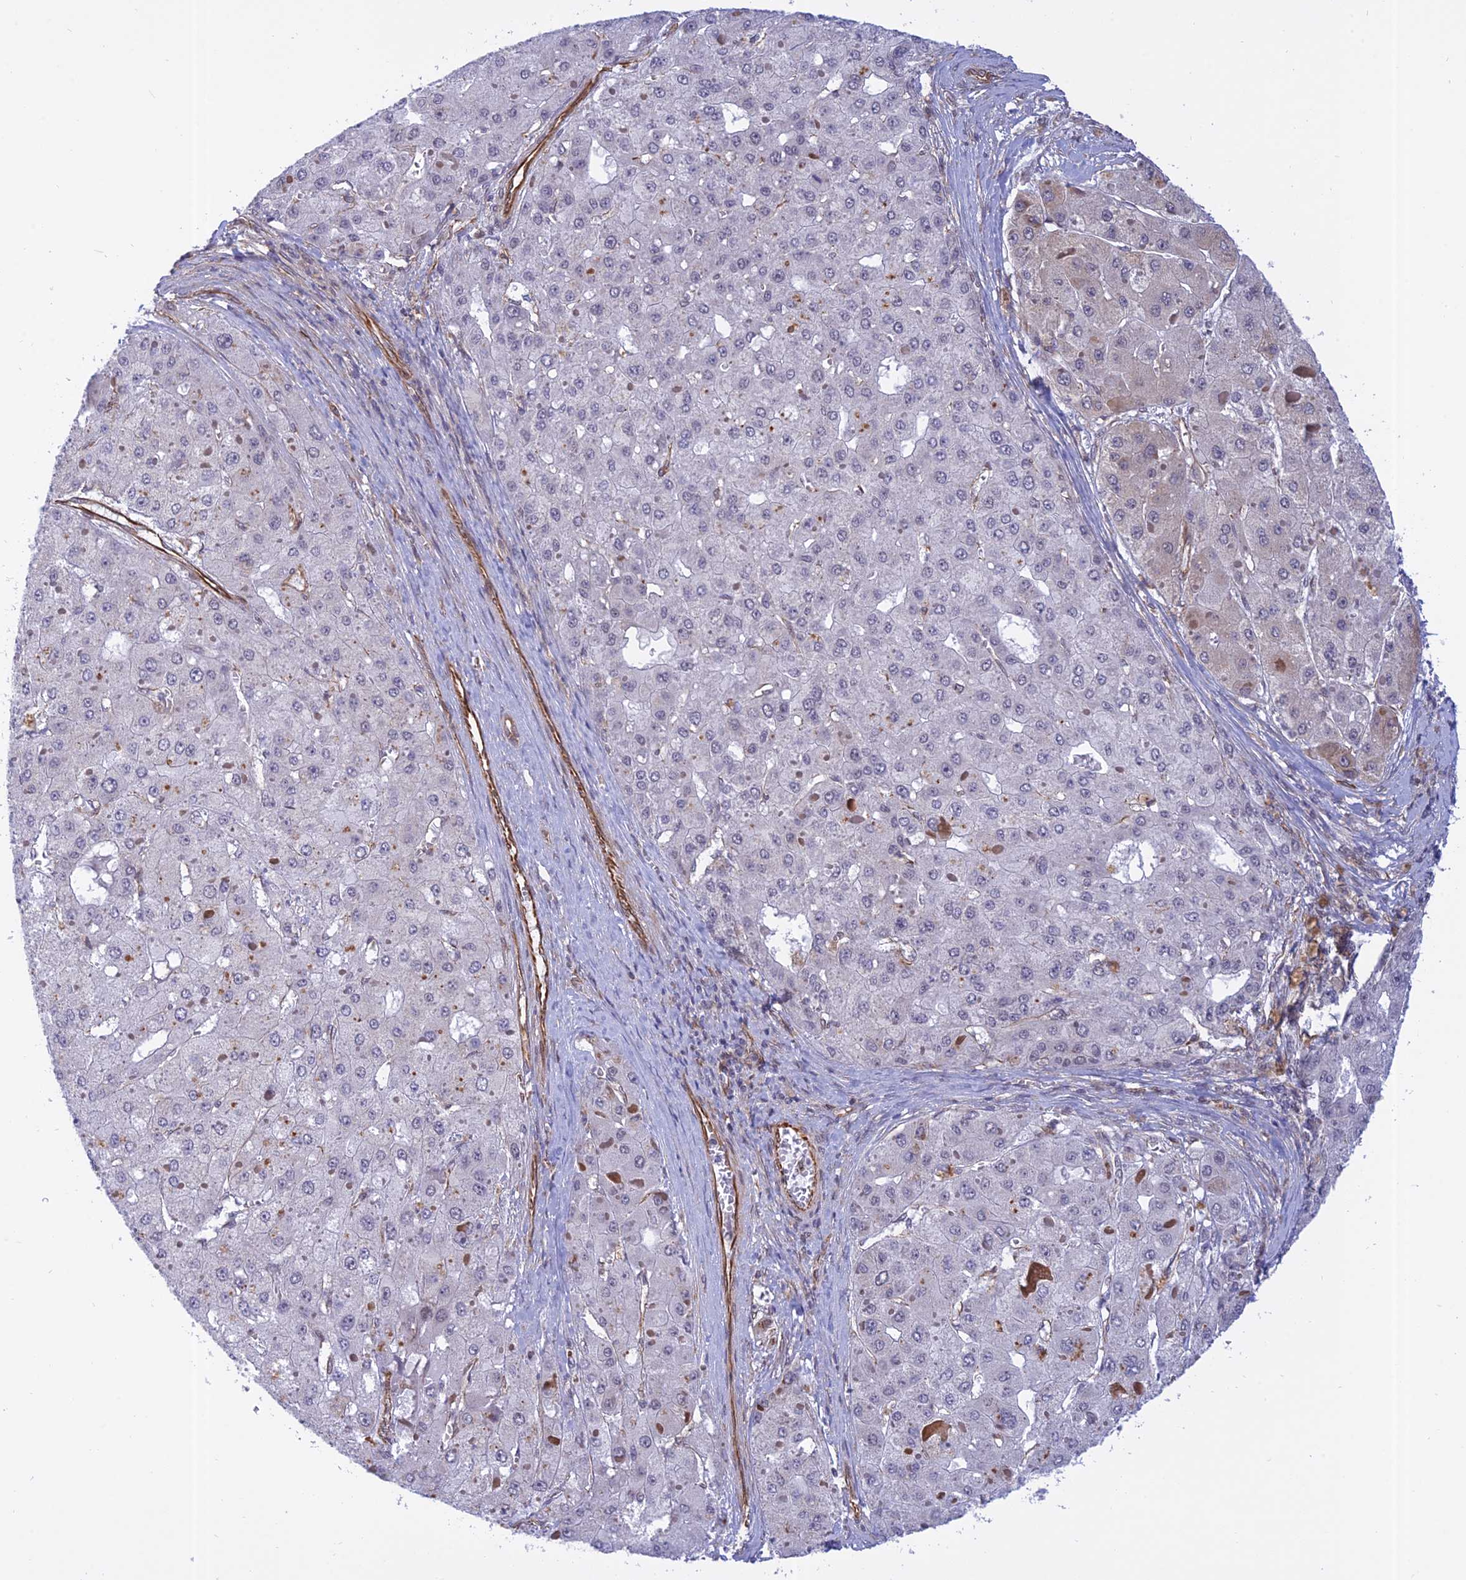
{"staining": {"intensity": "negative", "quantity": "none", "location": "none"}, "tissue": "liver cancer", "cell_type": "Tumor cells", "image_type": "cancer", "snomed": [{"axis": "morphology", "description": "Carcinoma, Hepatocellular, NOS"}, {"axis": "topography", "description": "Liver"}], "caption": "An immunohistochemistry (IHC) photomicrograph of liver hepatocellular carcinoma is shown. There is no staining in tumor cells of liver hepatocellular carcinoma. (DAB (3,3'-diaminobenzidine) immunohistochemistry with hematoxylin counter stain).", "gene": "PAGR1", "patient": {"sex": "female", "age": 73}}